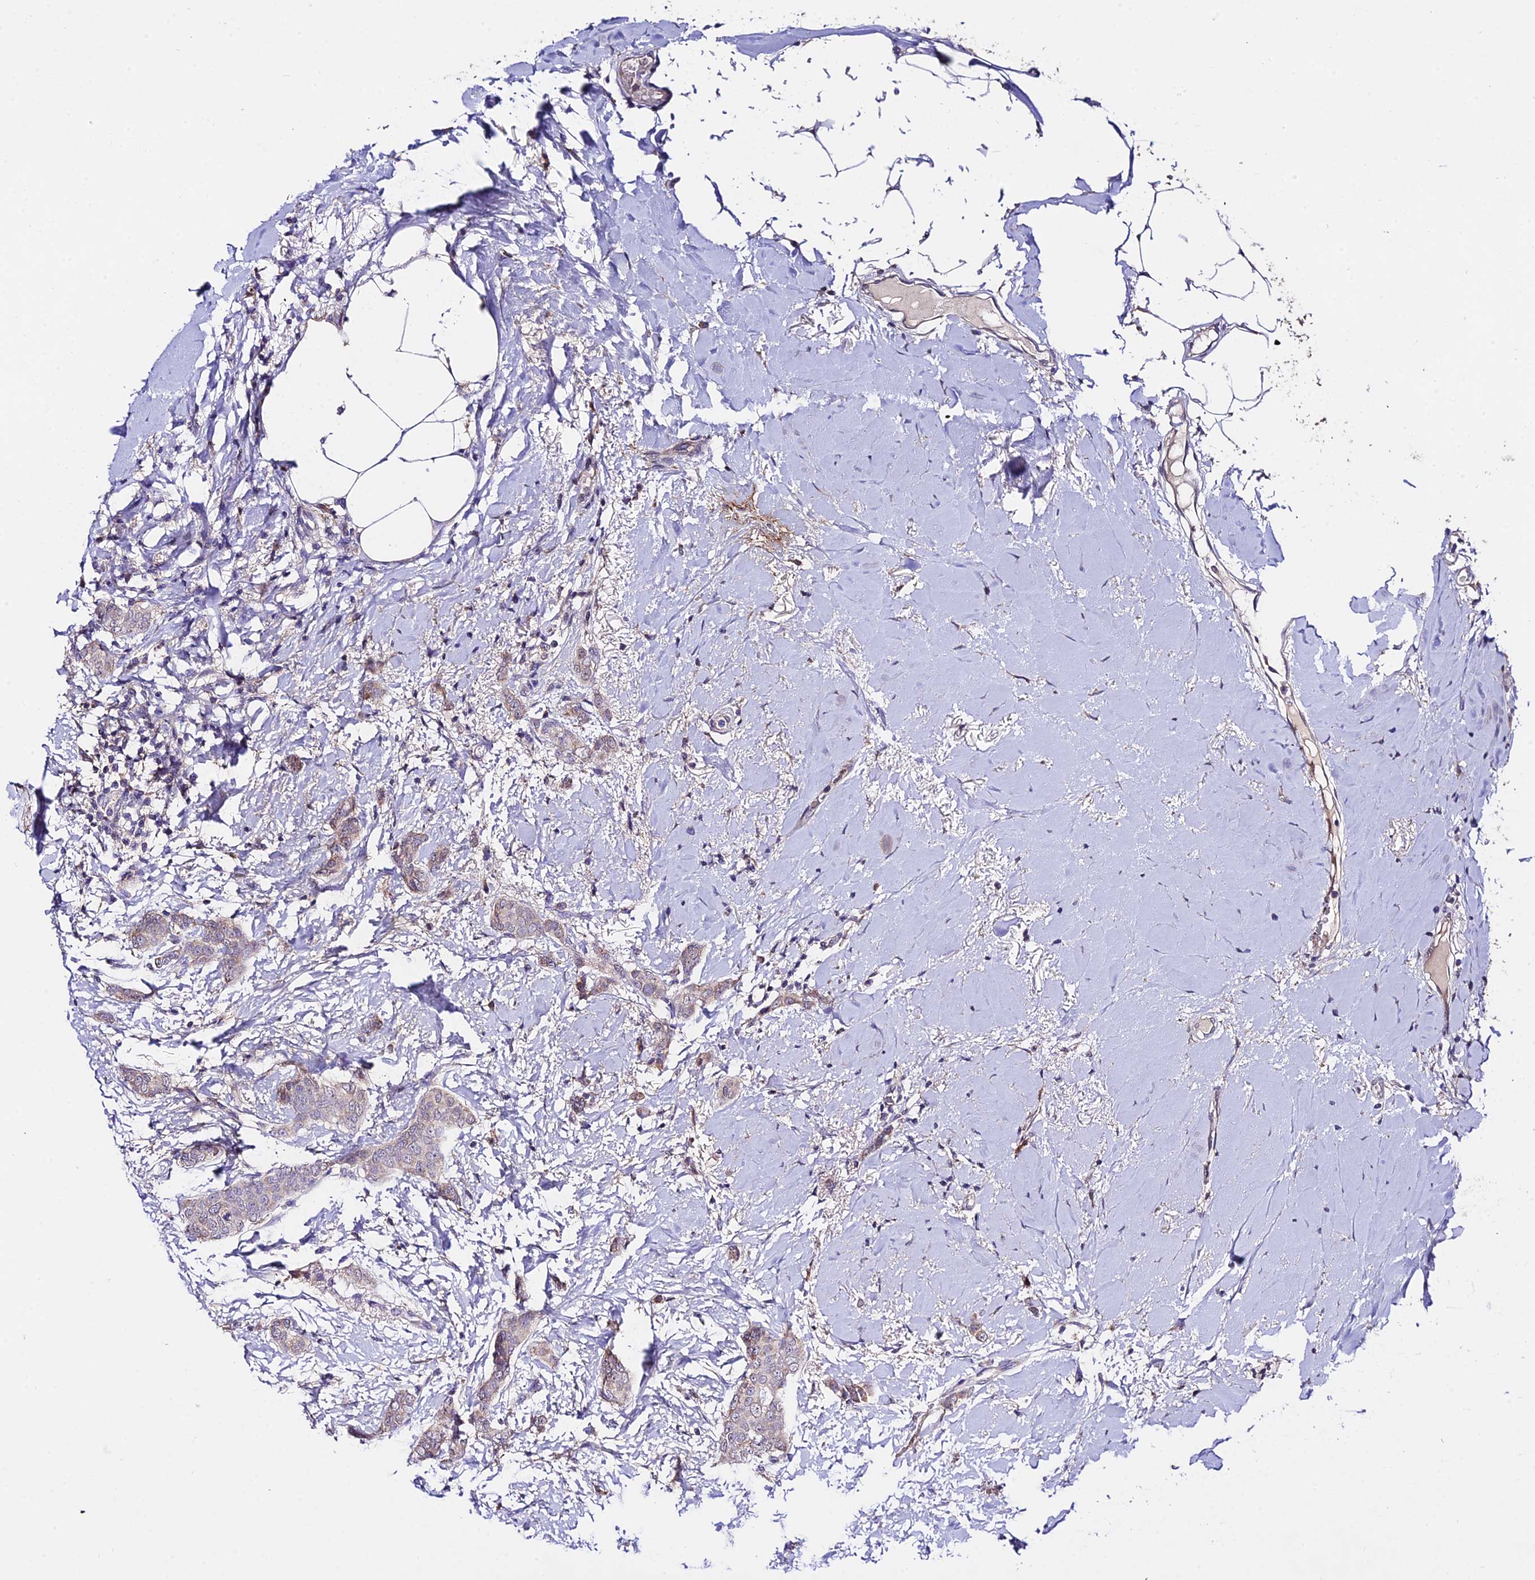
{"staining": {"intensity": "weak", "quantity": "25%-75%", "location": "cytoplasmic/membranous"}, "tissue": "breast cancer", "cell_type": "Tumor cells", "image_type": "cancer", "snomed": [{"axis": "morphology", "description": "Duct carcinoma"}, {"axis": "topography", "description": "Breast"}], "caption": "IHC (DAB) staining of infiltrating ductal carcinoma (breast) exhibits weak cytoplasmic/membranous protein staining in approximately 25%-75% of tumor cells.", "gene": "WDR5B", "patient": {"sex": "female", "age": 72}}